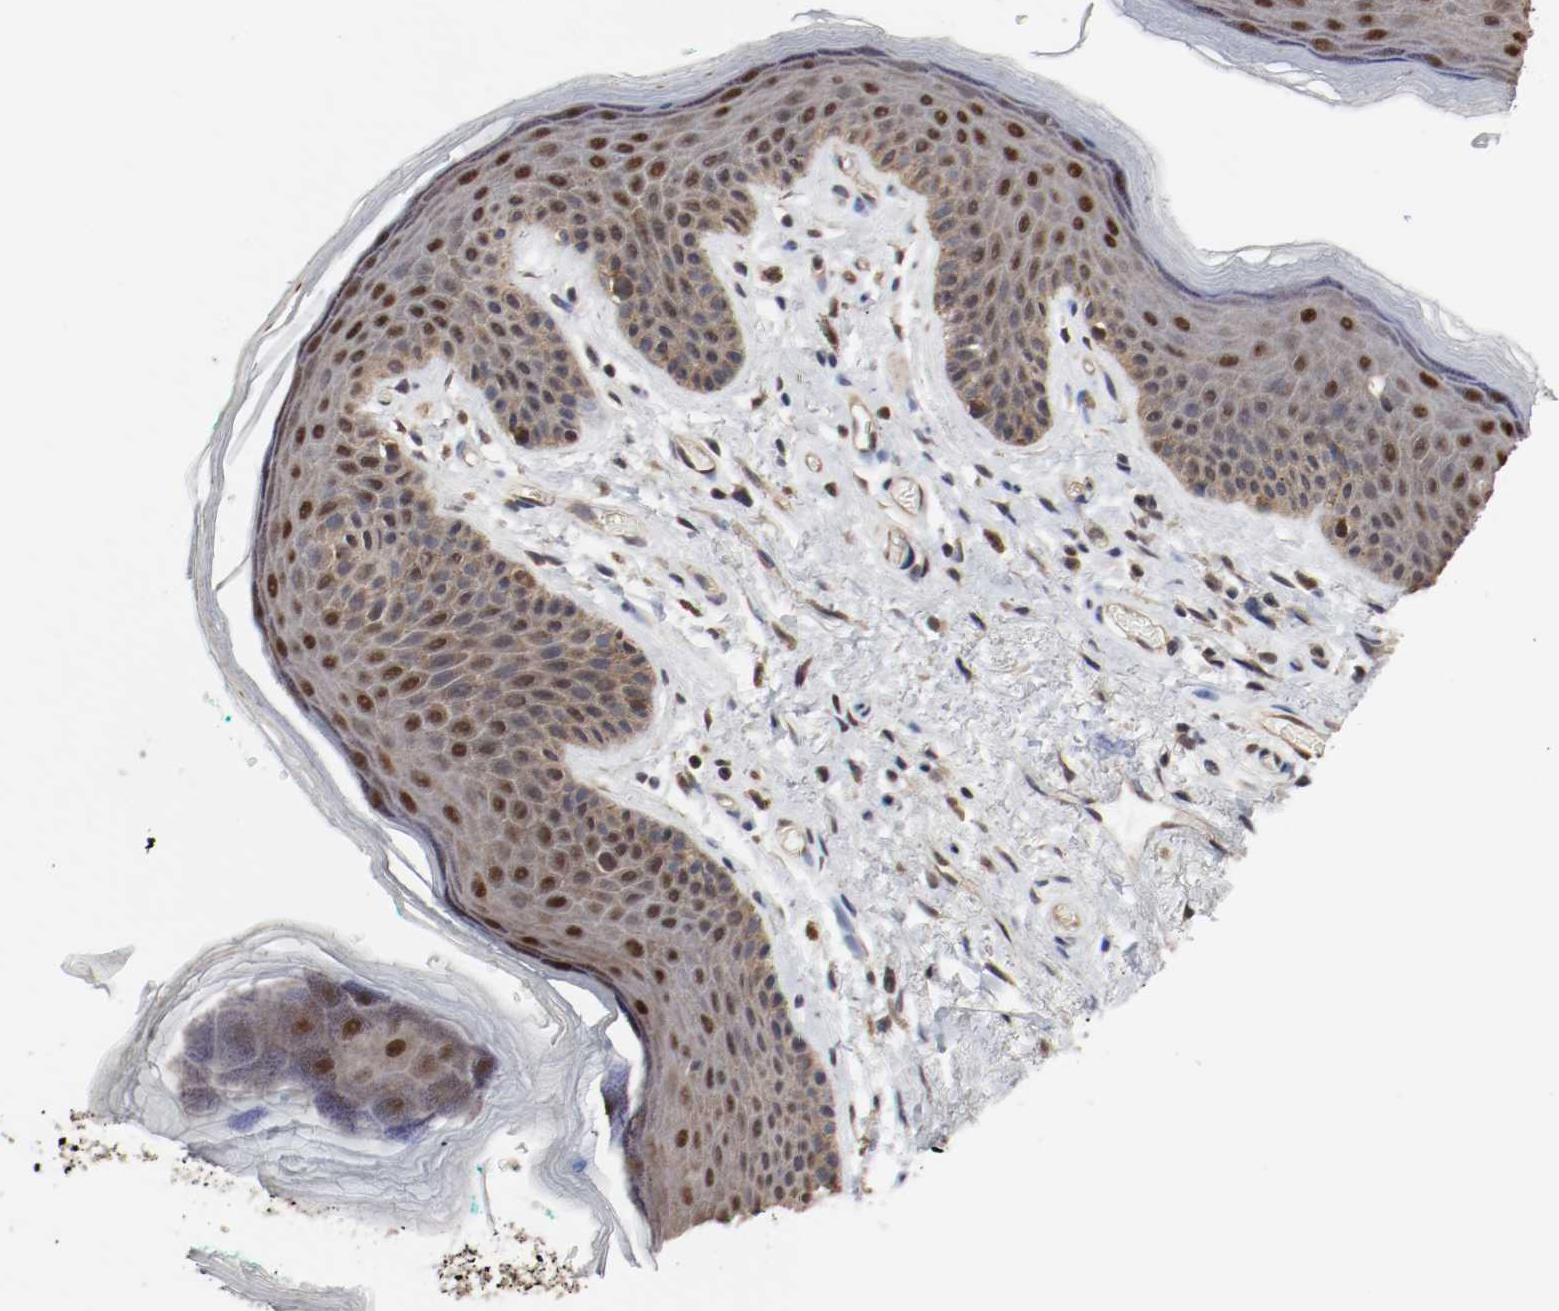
{"staining": {"intensity": "moderate", "quantity": ">75%", "location": "cytoplasmic/membranous,nuclear"}, "tissue": "skin", "cell_type": "Epidermal cells", "image_type": "normal", "snomed": [{"axis": "morphology", "description": "Normal tissue, NOS"}, {"axis": "topography", "description": "Anal"}], "caption": "Brown immunohistochemical staining in unremarkable human skin exhibits moderate cytoplasmic/membranous,nuclear staining in approximately >75% of epidermal cells.", "gene": "AFG3L2", "patient": {"sex": "male", "age": 74}}